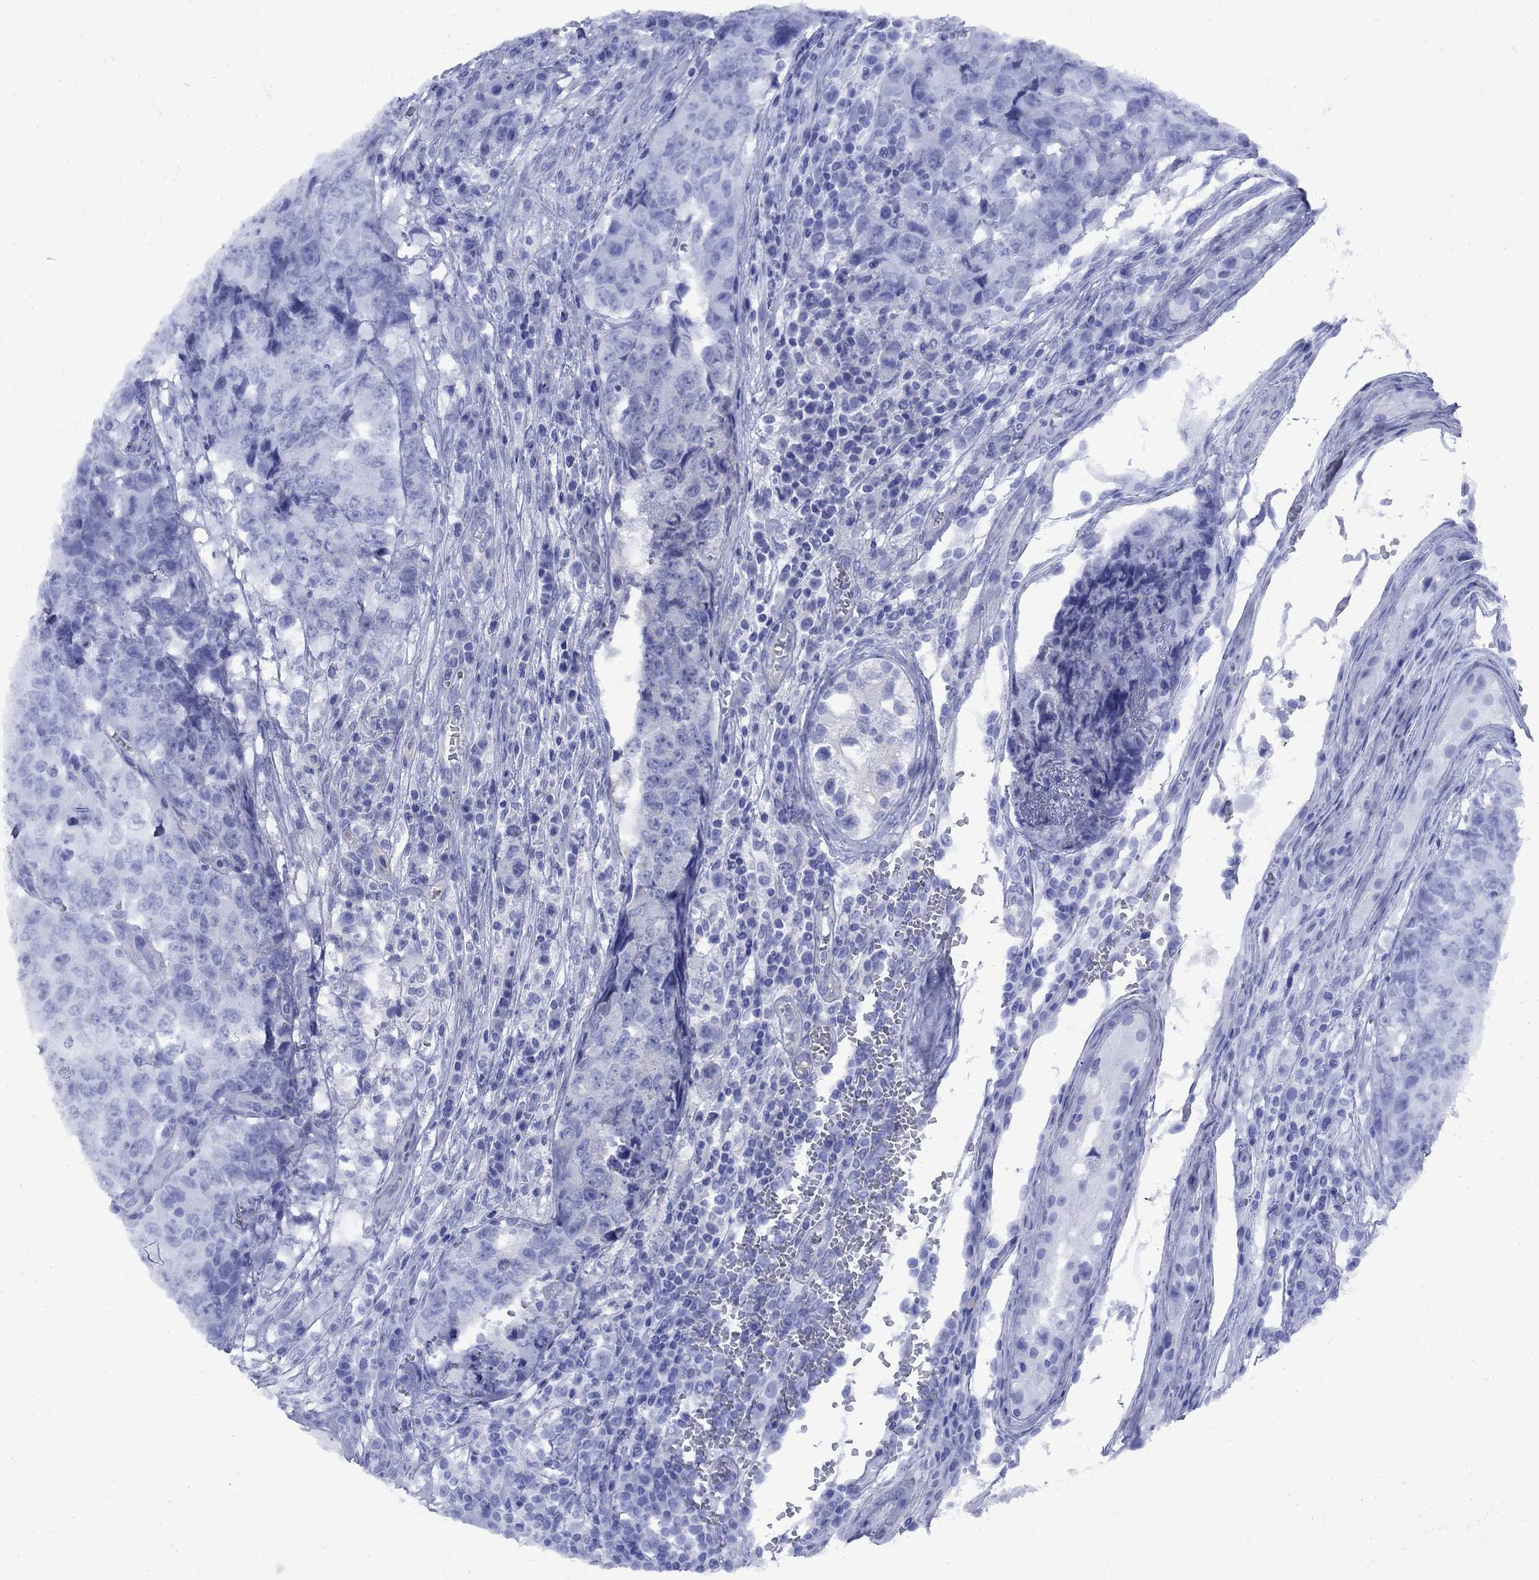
{"staining": {"intensity": "negative", "quantity": "none", "location": "none"}, "tissue": "testis cancer", "cell_type": "Tumor cells", "image_type": "cancer", "snomed": [{"axis": "morphology", "description": "Carcinoma, Embryonal, NOS"}, {"axis": "topography", "description": "Testis"}], "caption": "There is no significant expression in tumor cells of testis embryonal carcinoma.", "gene": "SMCP", "patient": {"sex": "male", "age": 23}}